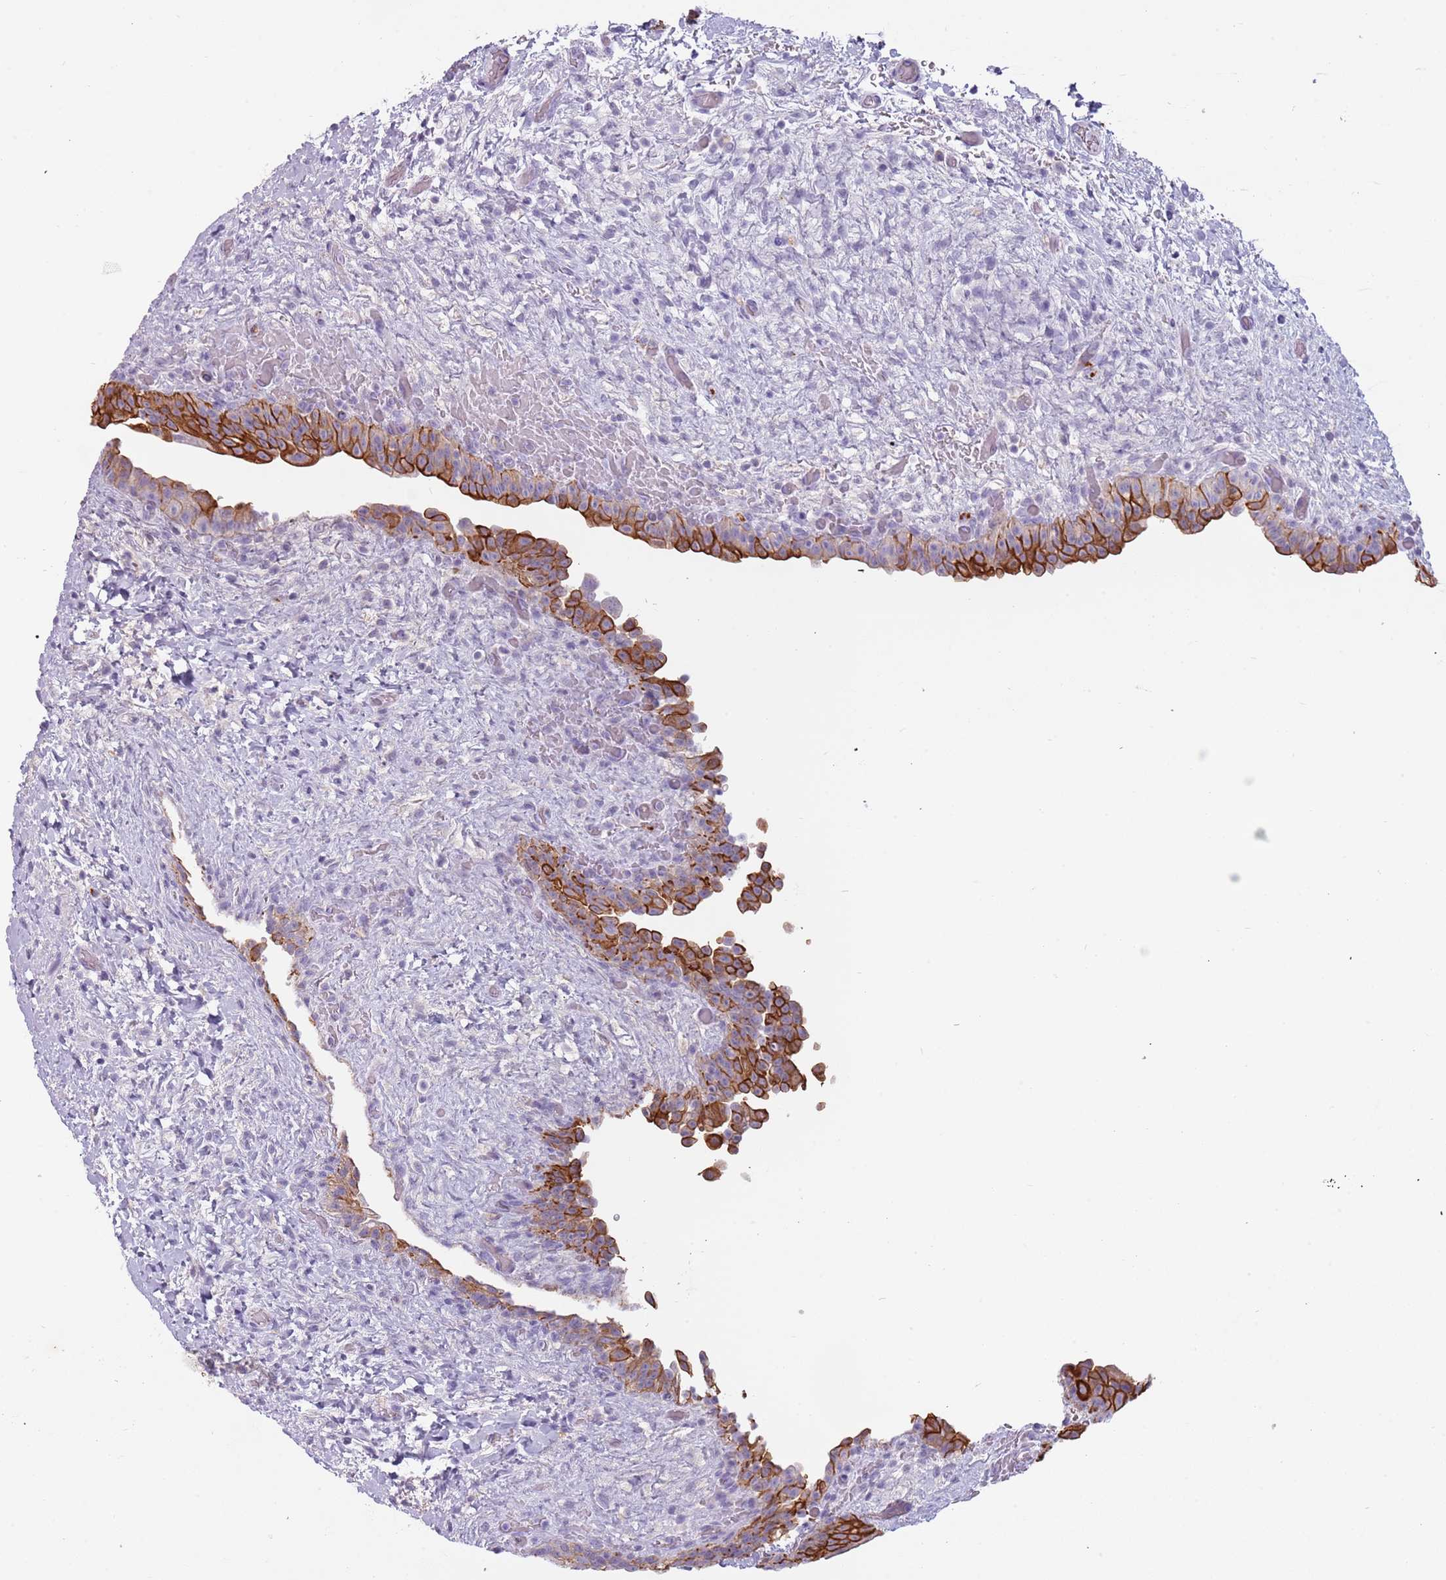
{"staining": {"intensity": "strong", "quantity": "25%-75%", "location": "cytoplasmic/membranous"}, "tissue": "urinary bladder", "cell_type": "Urothelial cells", "image_type": "normal", "snomed": [{"axis": "morphology", "description": "Normal tissue, NOS"}, {"axis": "topography", "description": "Urinary bladder"}], "caption": "Protein analysis of normal urinary bladder demonstrates strong cytoplasmic/membranous expression in approximately 25%-75% of urothelial cells. The staining was performed using DAB to visualize the protein expression in brown, while the nuclei were stained in blue with hematoxylin (Magnification: 20x).", "gene": "NWD2", "patient": {"sex": "male", "age": 69}}